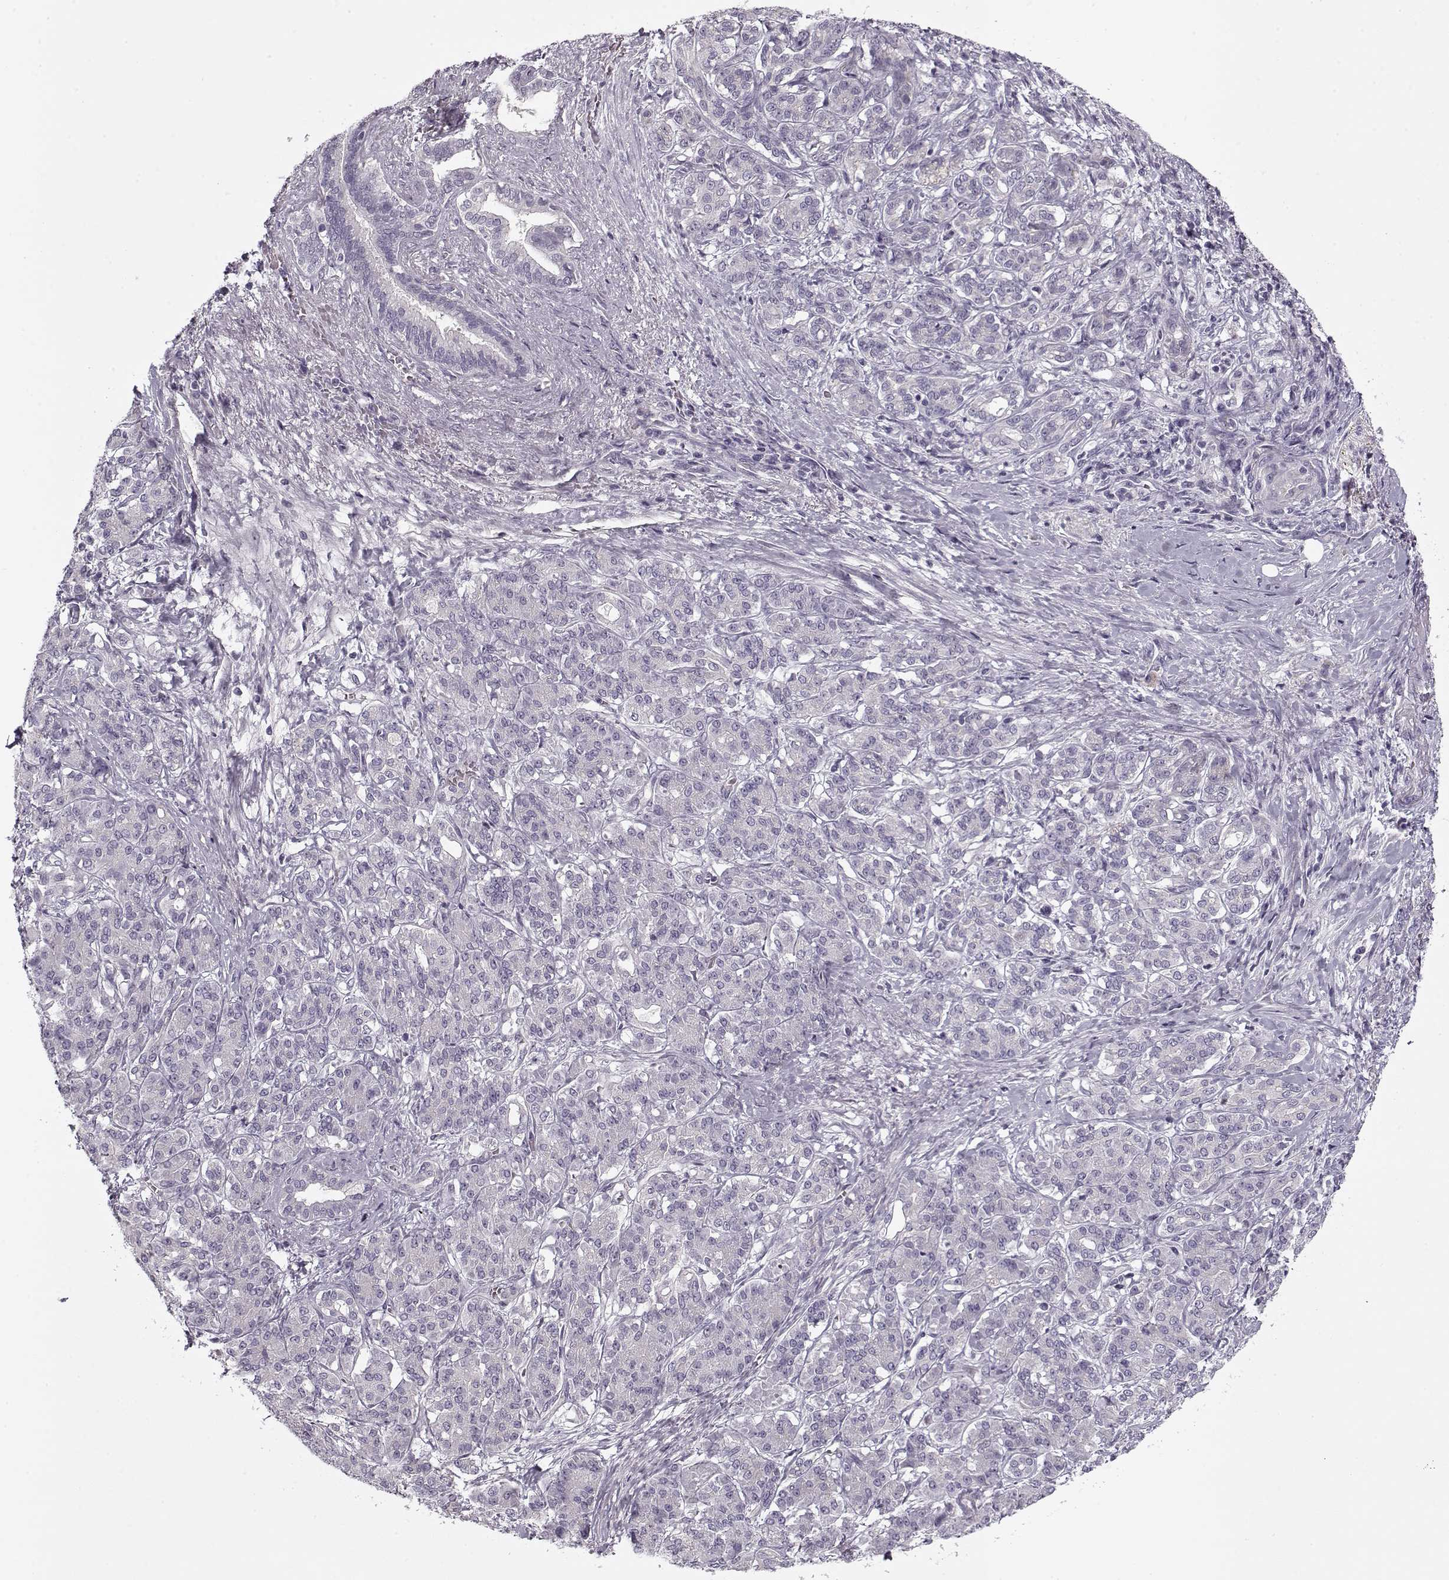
{"staining": {"intensity": "negative", "quantity": "none", "location": "none"}, "tissue": "pancreatic cancer", "cell_type": "Tumor cells", "image_type": "cancer", "snomed": [{"axis": "morphology", "description": "Normal tissue, NOS"}, {"axis": "morphology", "description": "Inflammation, NOS"}, {"axis": "morphology", "description": "Adenocarcinoma, NOS"}, {"axis": "topography", "description": "Pancreas"}], "caption": "This is a photomicrograph of immunohistochemistry staining of pancreatic adenocarcinoma, which shows no positivity in tumor cells.", "gene": "PNMT", "patient": {"sex": "male", "age": 57}}